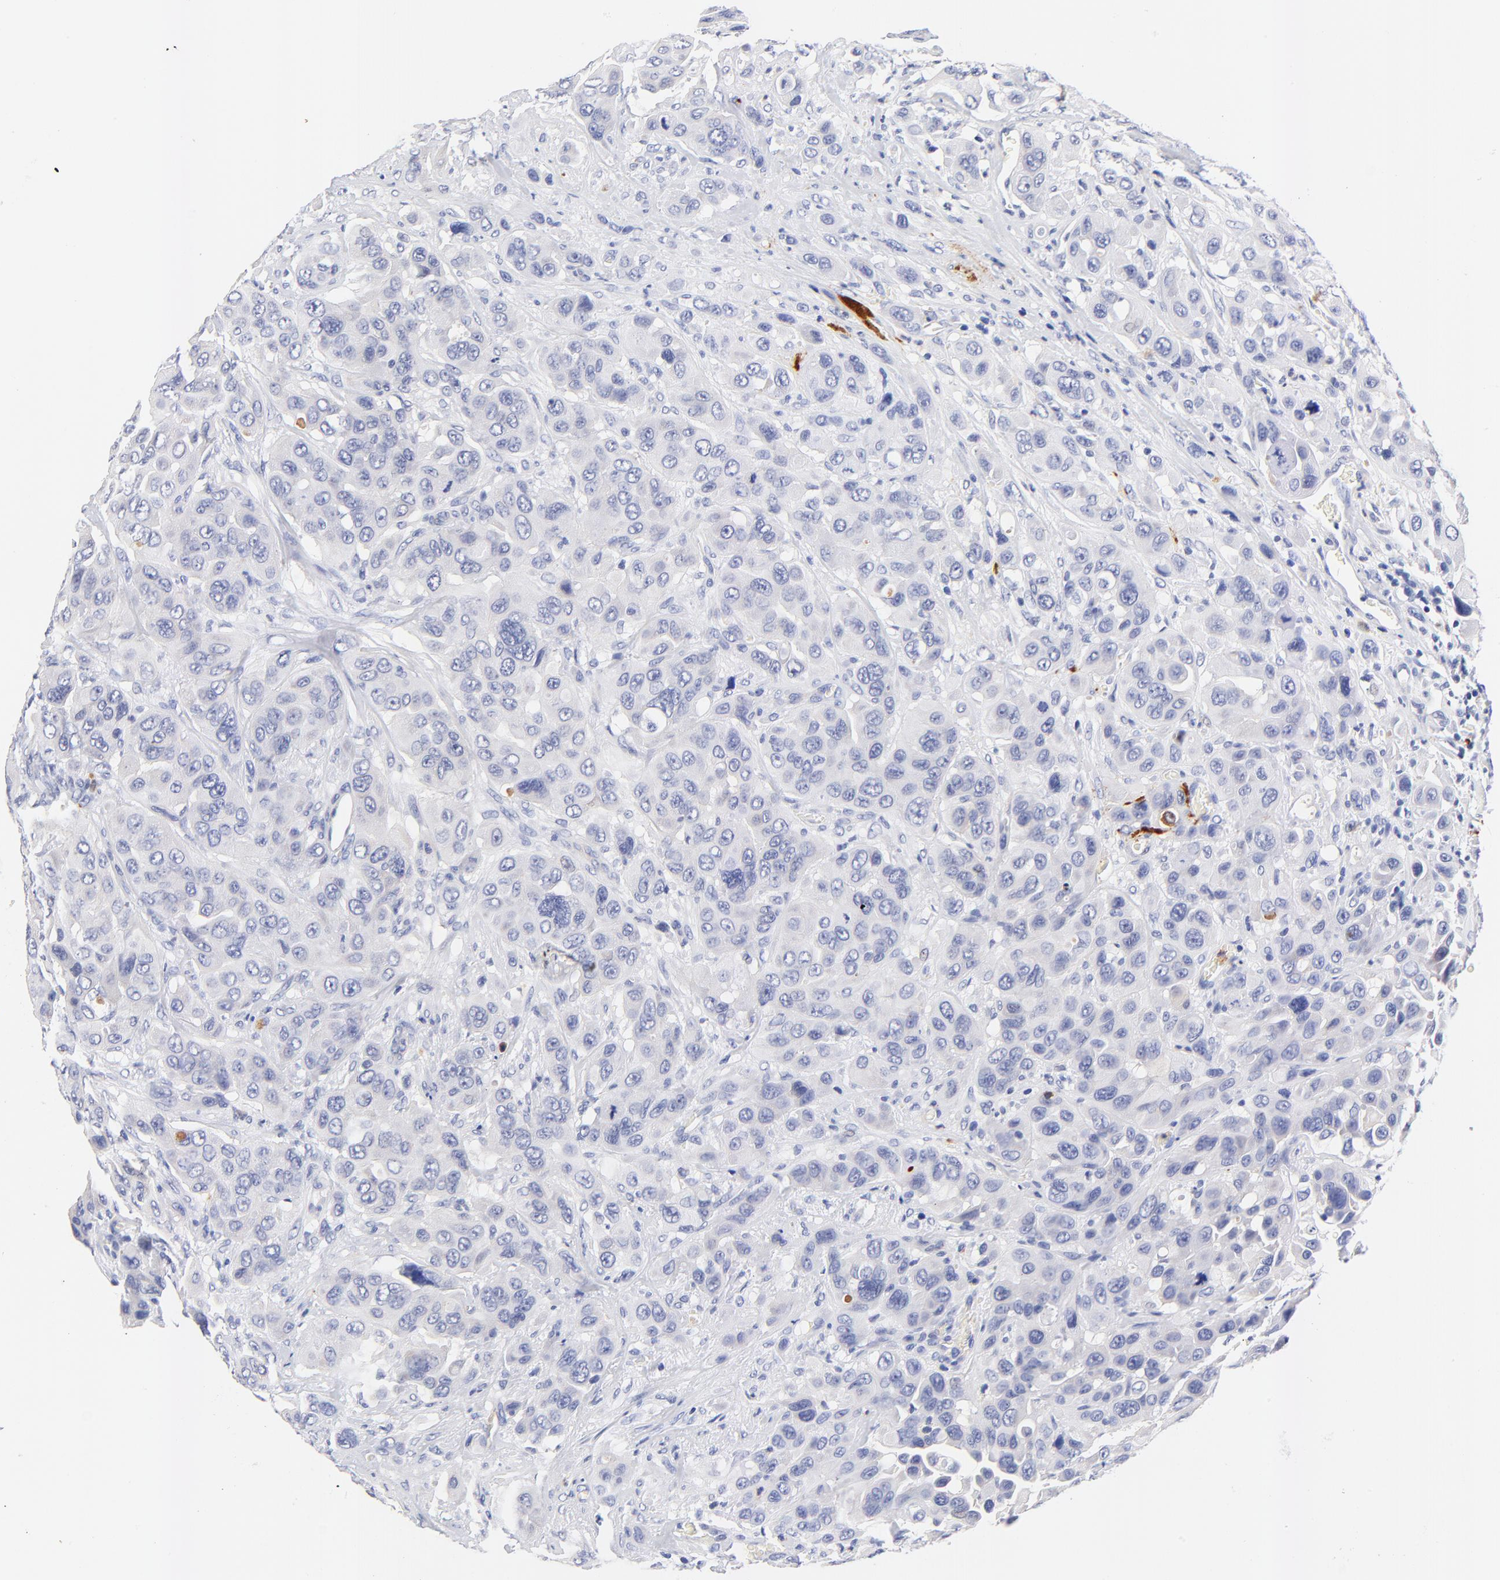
{"staining": {"intensity": "negative", "quantity": "none", "location": "none"}, "tissue": "urothelial cancer", "cell_type": "Tumor cells", "image_type": "cancer", "snomed": [{"axis": "morphology", "description": "Urothelial carcinoma, High grade"}, {"axis": "topography", "description": "Urinary bladder"}], "caption": "IHC of human urothelial carcinoma (high-grade) demonstrates no positivity in tumor cells. The staining was performed using DAB to visualize the protein expression in brown, while the nuclei were stained in blue with hematoxylin (Magnification: 20x).", "gene": "FAM117B", "patient": {"sex": "male", "age": 73}}